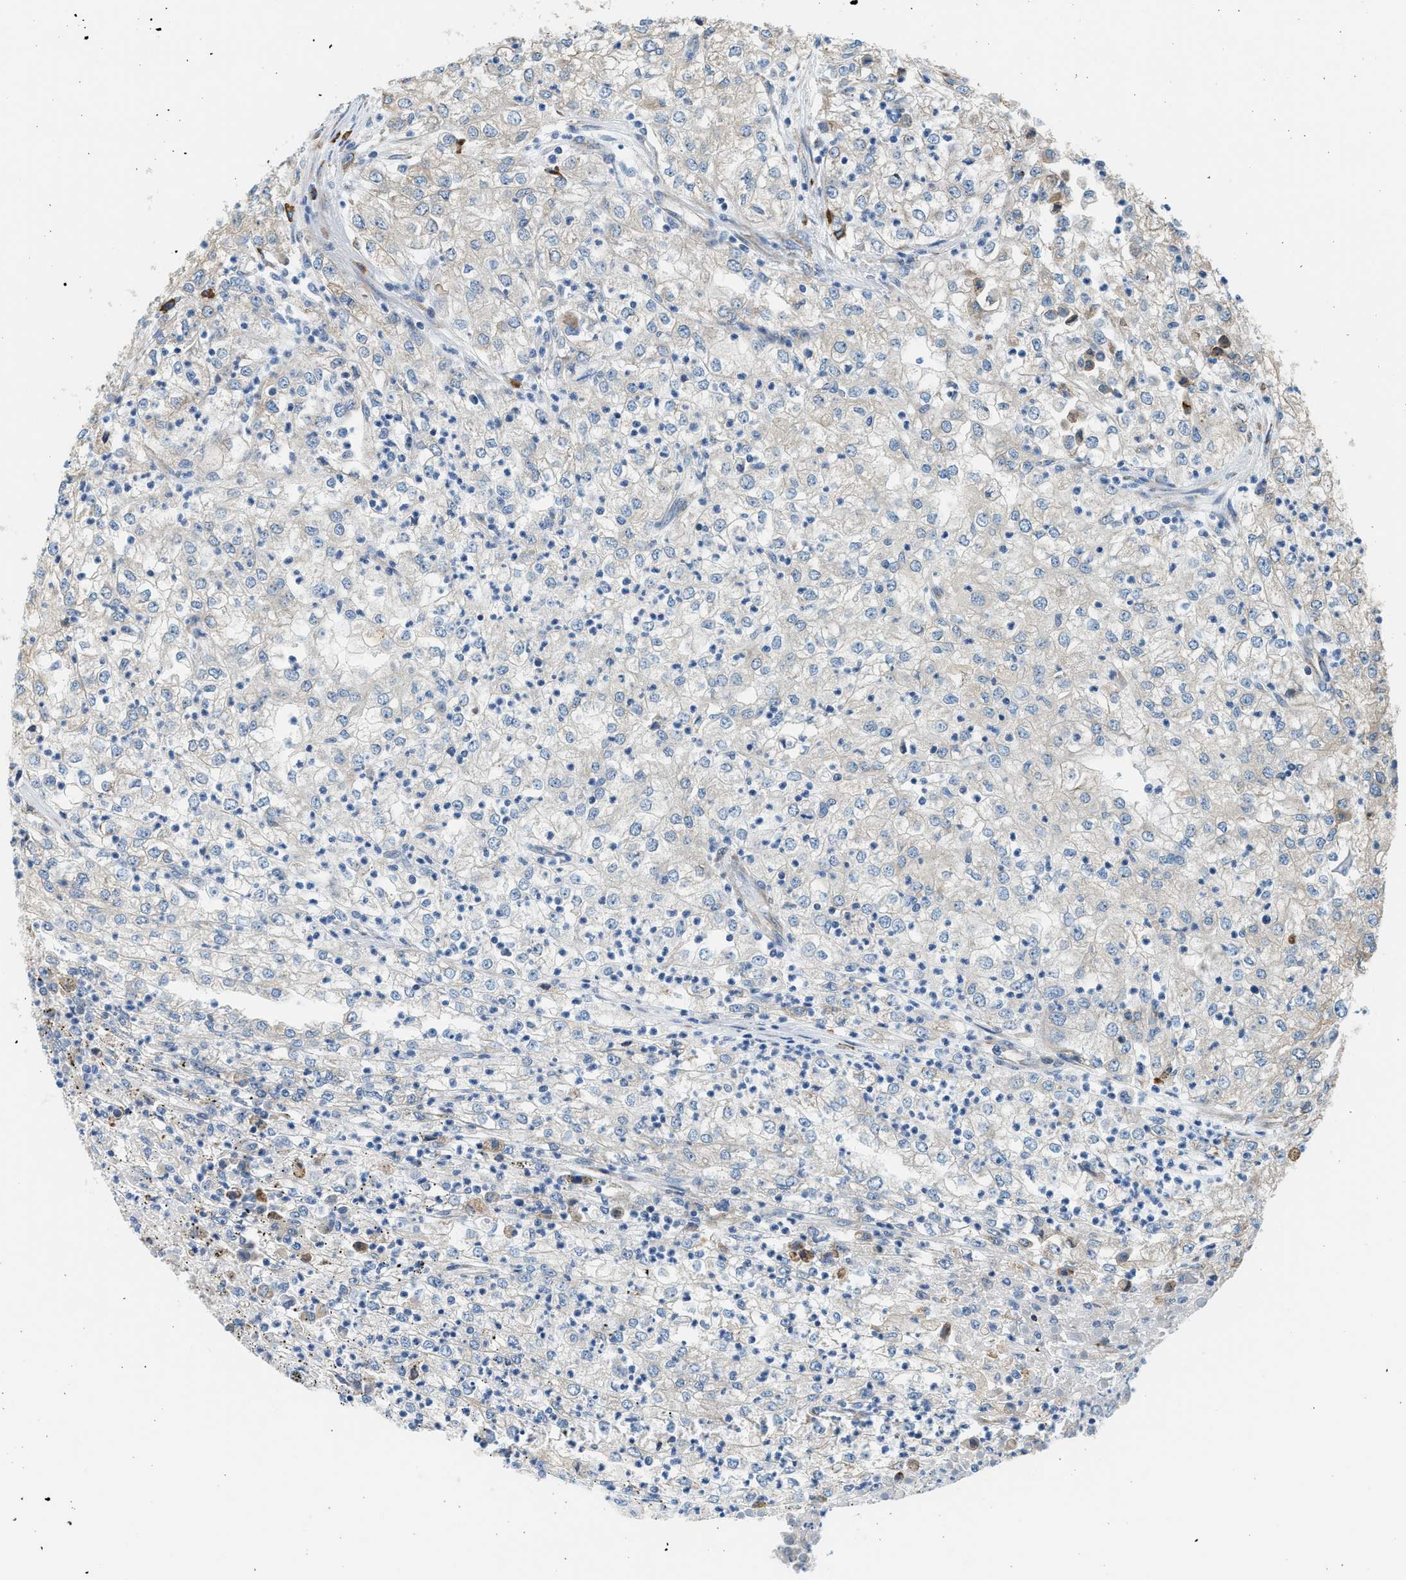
{"staining": {"intensity": "negative", "quantity": "none", "location": "none"}, "tissue": "renal cancer", "cell_type": "Tumor cells", "image_type": "cancer", "snomed": [{"axis": "morphology", "description": "Adenocarcinoma, NOS"}, {"axis": "topography", "description": "Kidney"}], "caption": "This is an IHC micrograph of human renal cancer (adenocarcinoma). There is no staining in tumor cells.", "gene": "CNTN6", "patient": {"sex": "female", "age": 54}}